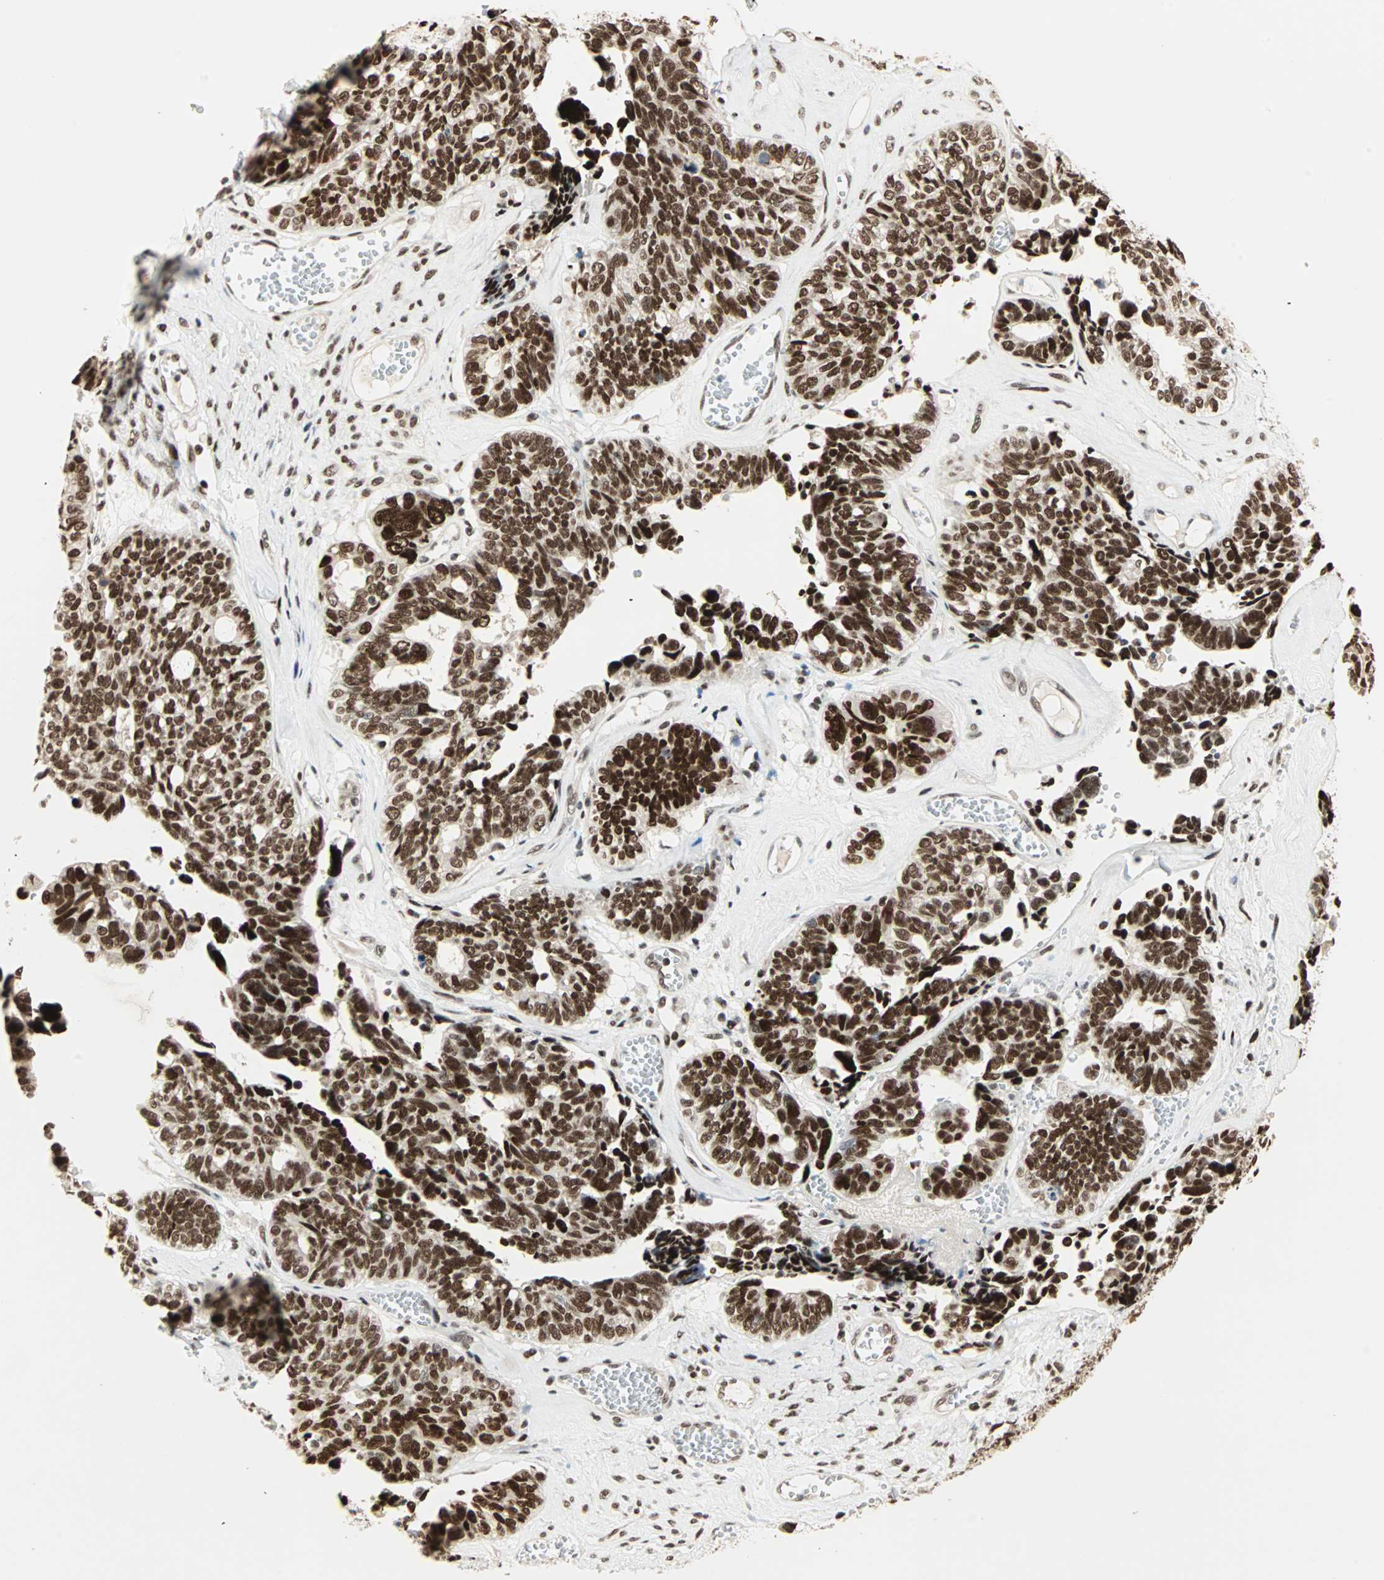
{"staining": {"intensity": "strong", "quantity": ">75%", "location": "nuclear"}, "tissue": "ovarian cancer", "cell_type": "Tumor cells", "image_type": "cancer", "snomed": [{"axis": "morphology", "description": "Cystadenocarcinoma, serous, NOS"}, {"axis": "topography", "description": "Ovary"}], "caption": "Immunohistochemistry of ovarian serous cystadenocarcinoma demonstrates high levels of strong nuclear positivity in approximately >75% of tumor cells.", "gene": "BLM", "patient": {"sex": "female", "age": 79}}